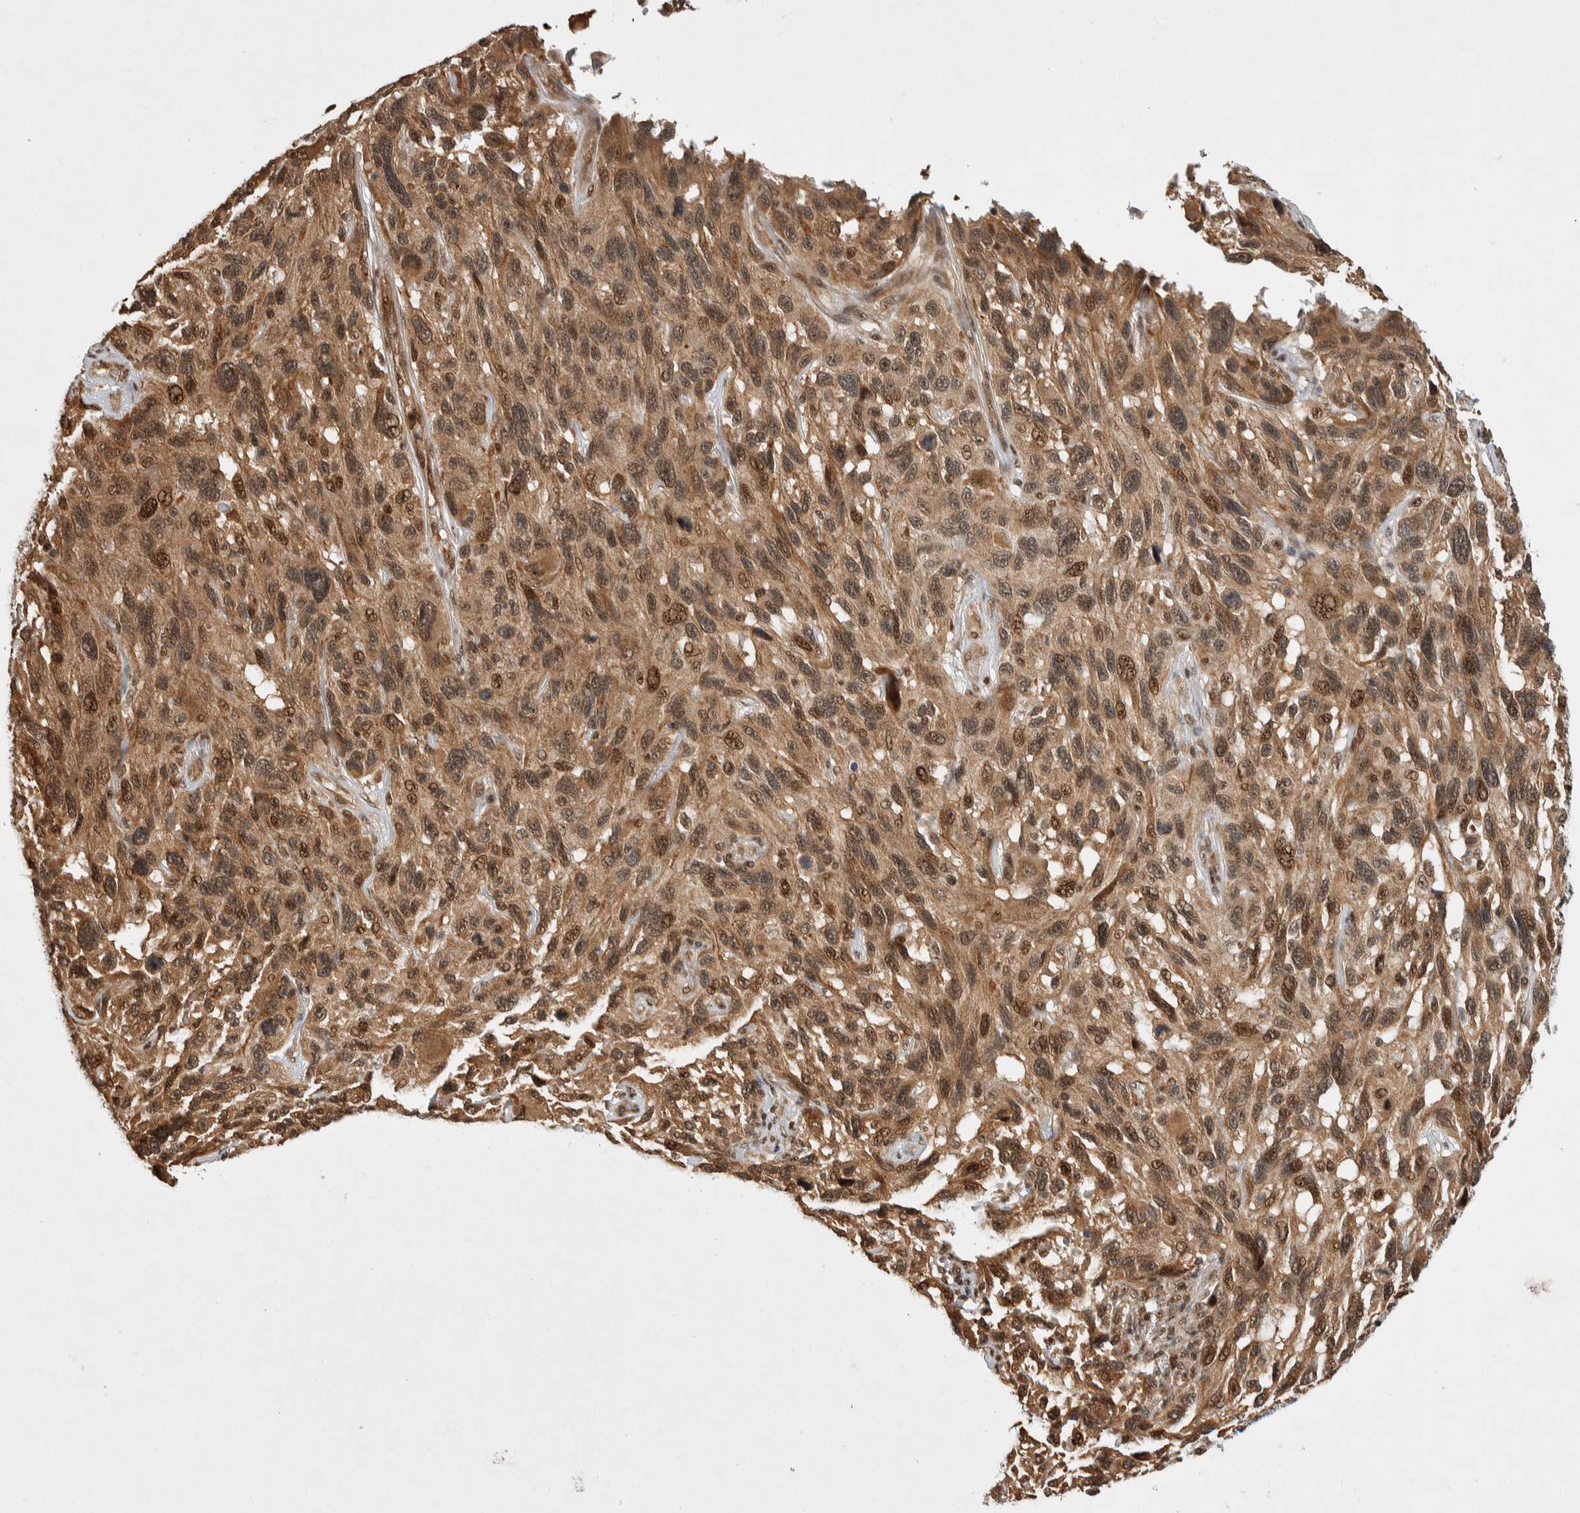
{"staining": {"intensity": "moderate", "quantity": ">75%", "location": "cytoplasmic/membranous,nuclear"}, "tissue": "melanoma", "cell_type": "Tumor cells", "image_type": "cancer", "snomed": [{"axis": "morphology", "description": "Malignant melanoma, NOS"}, {"axis": "topography", "description": "Skin"}], "caption": "Melanoma stained with a protein marker demonstrates moderate staining in tumor cells.", "gene": "TOR1B", "patient": {"sex": "male", "age": 53}}